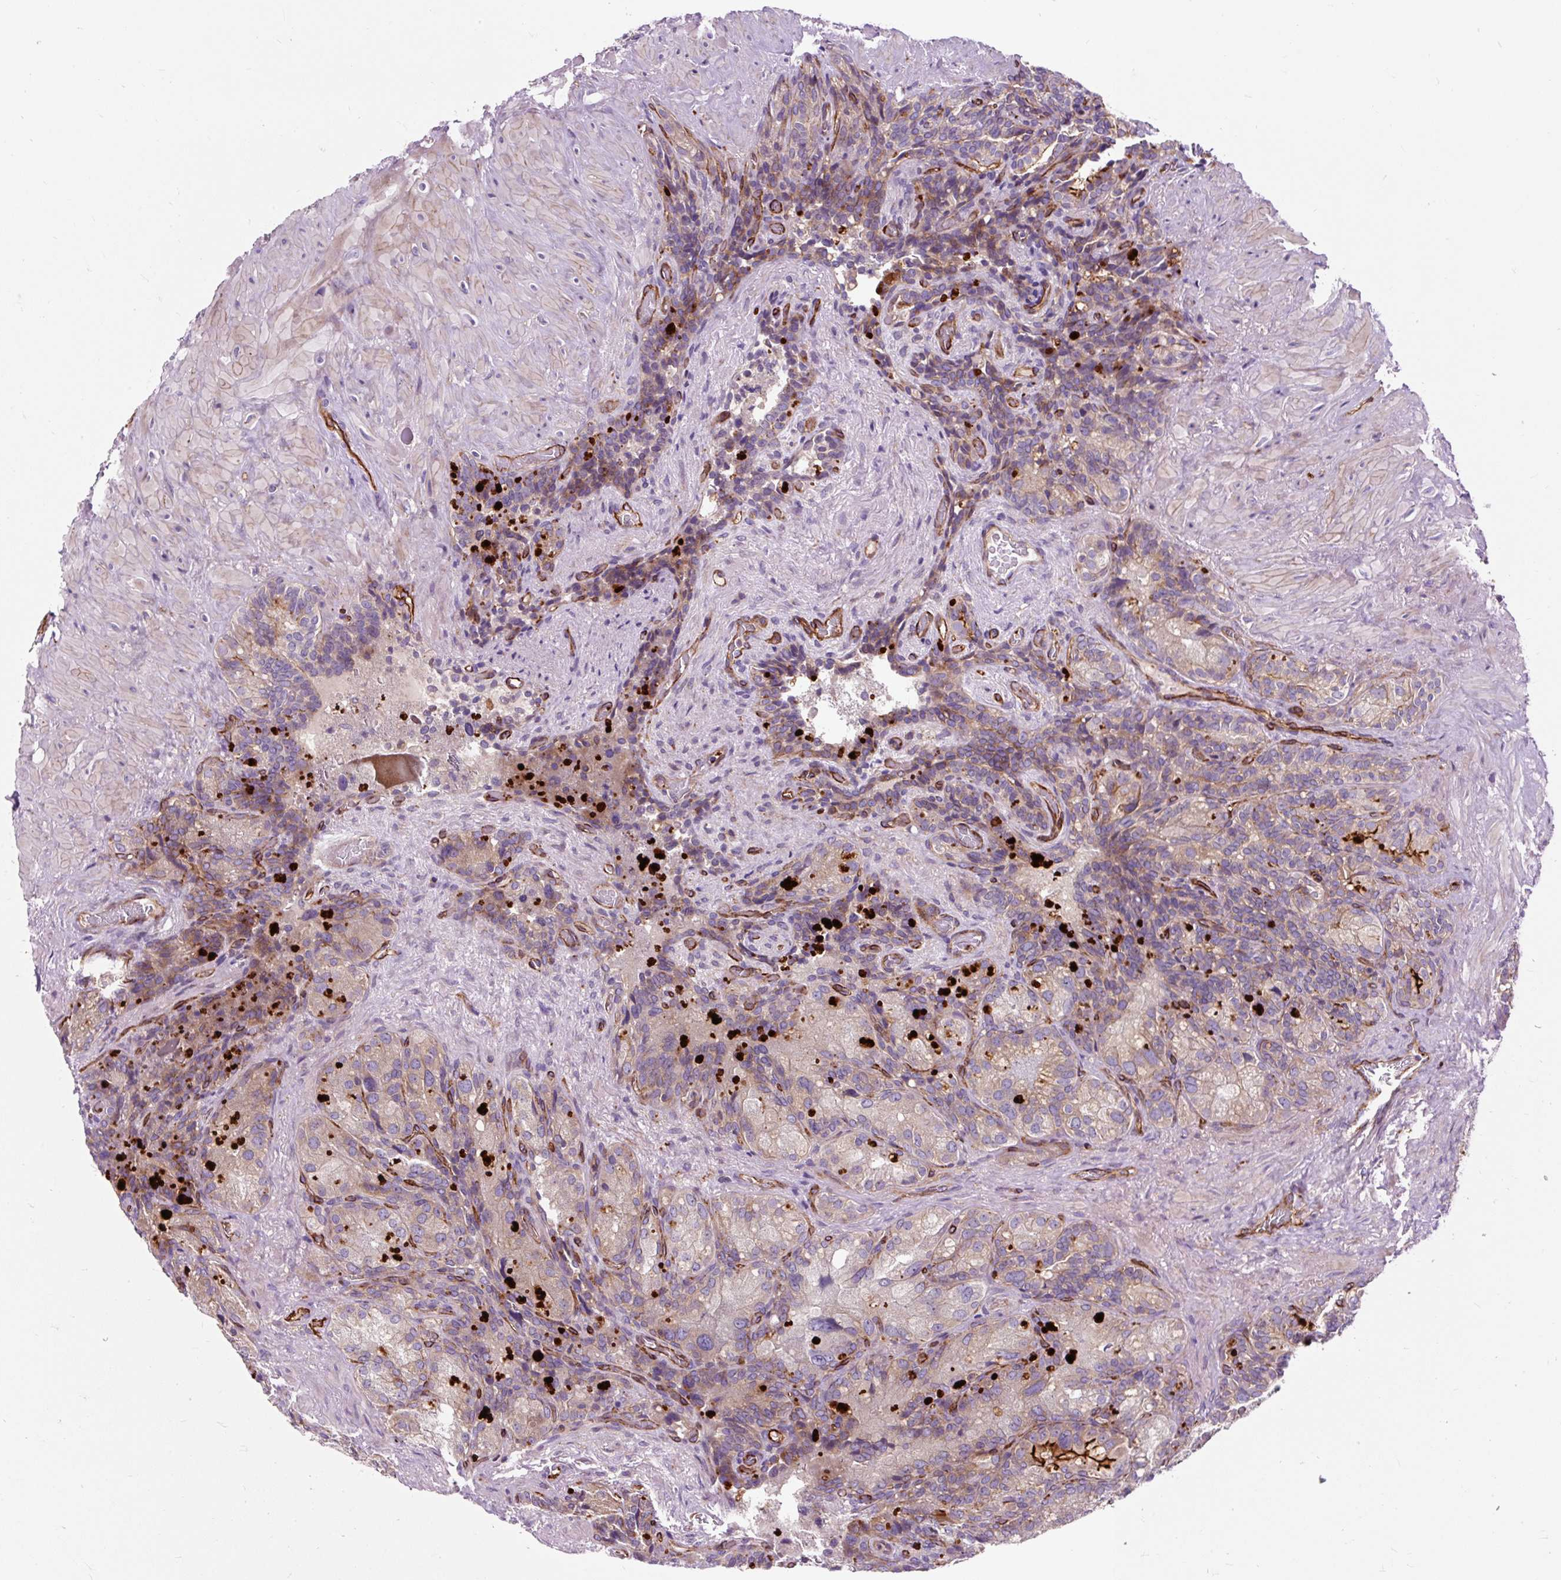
{"staining": {"intensity": "moderate", "quantity": "25%-75%", "location": "cytoplasmic/membranous"}, "tissue": "seminal vesicle", "cell_type": "Glandular cells", "image_type": "normal", "snomed": [{"axis": "morphology", "description": "Normal tissue, NOS"}, {"axis": "topography", "description": "Seminal veicle"}], "caption": "High-magnification brightfield microscopy of unremarkable seminal vesicle stained with DAB (3,3'-diaminobenzidine) (brown) and counterstained with hematoxylin (blue). glandular cells exhibit moderate cytoplasmic/membranous expression is appreciated in approximately25%-75% of cells.", "gene": "PCDHGB3", "patient": {"sex": "male", "age": 69}}